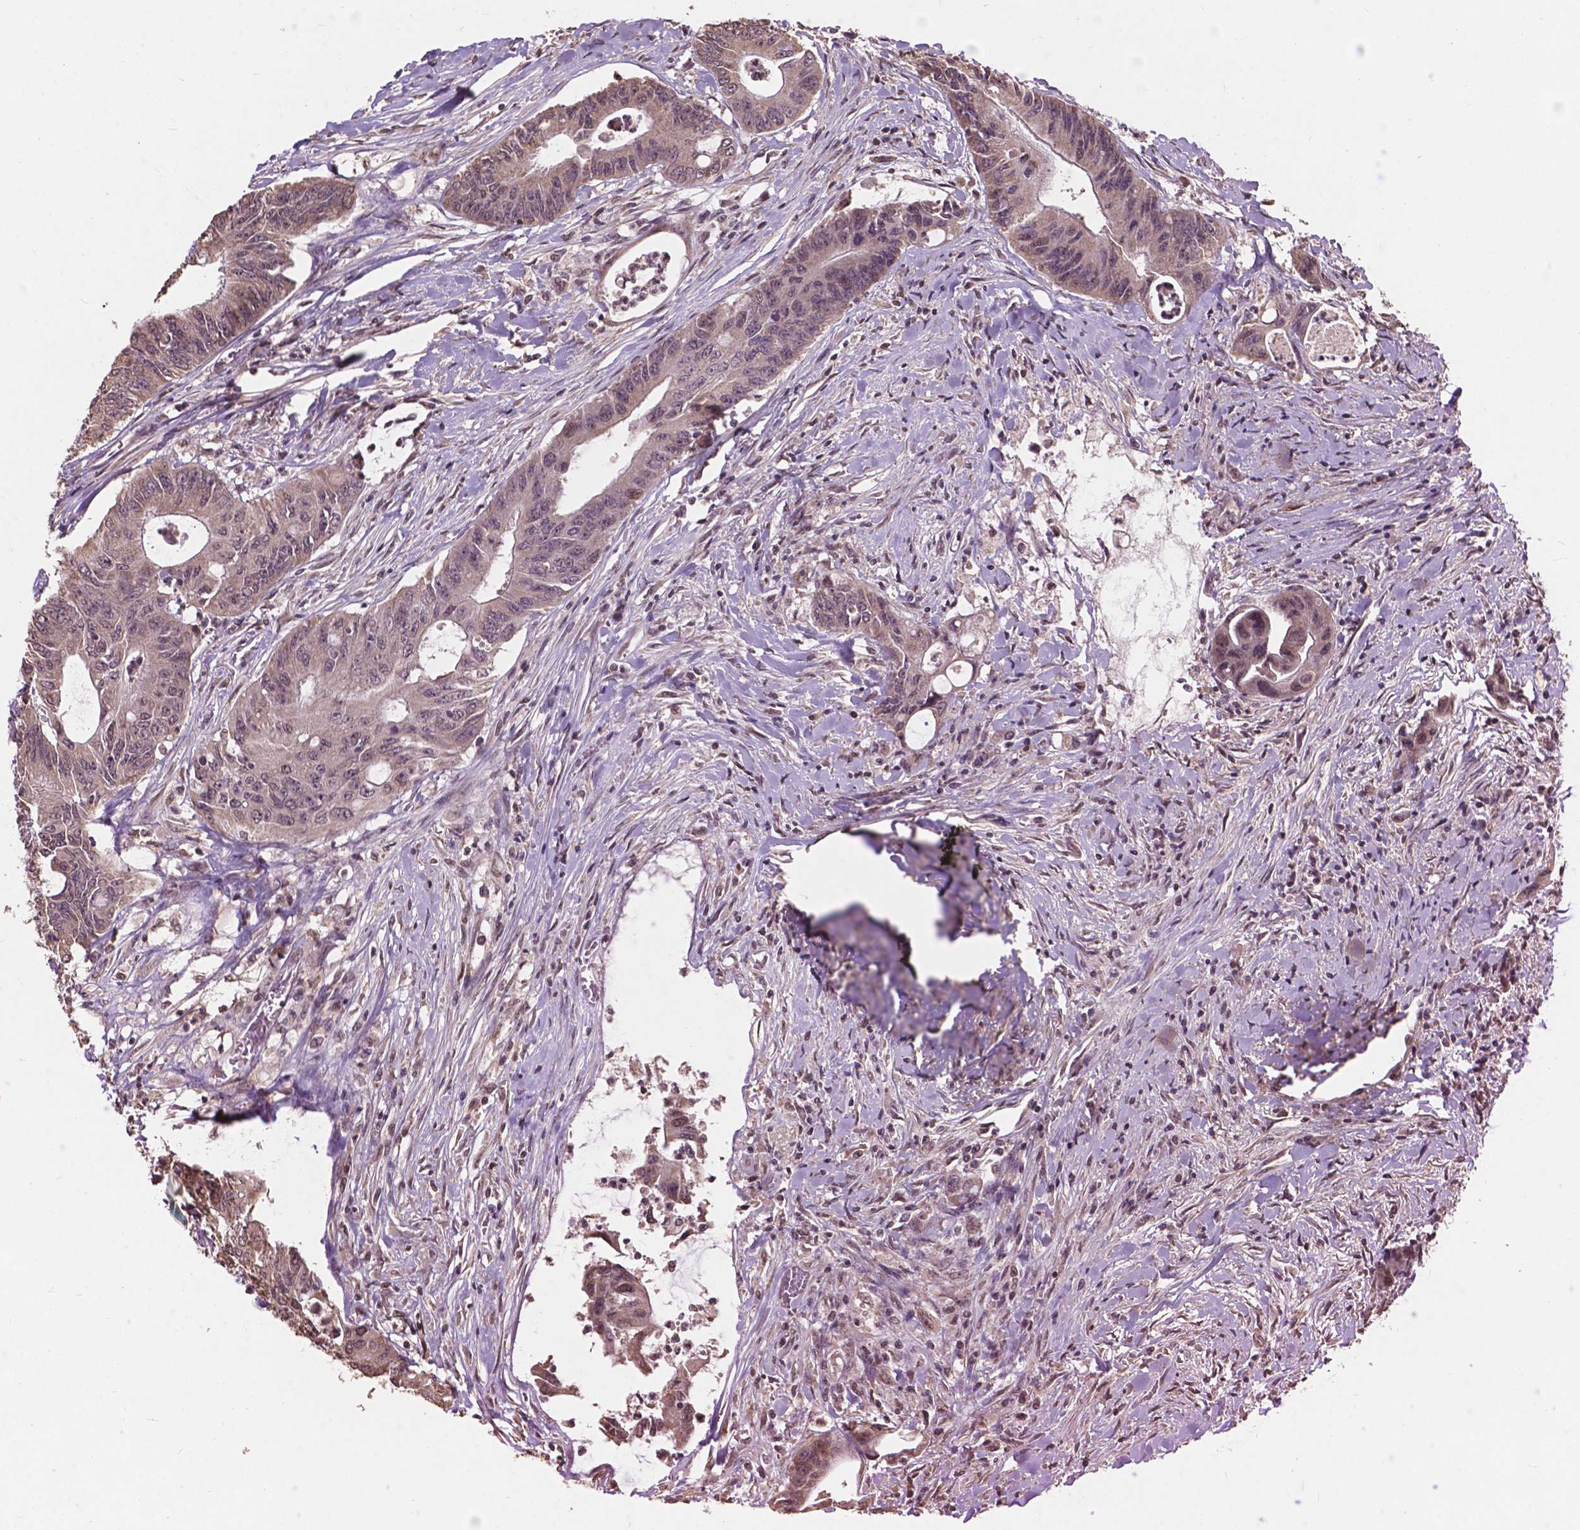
{"staining": {"intensity": "weak", "quantity": "<25%", "location": "cytoplasmic/membranous"}, "tissue": "colorectal cancer", "cell_type": "Tumor cells", "image_type": "cancer", "snomed": [{"axis": "morphology", "description": "Adenocarcinoma, NOS"}, {"axis": "topography", "description": "Rectum"}], "caption": "Image shows no protein expression in tumor cells of colorectal cancer (adenocarcinoma) tissue.", "gene": "GLRA2", "patient": {"sex": "male", "age": 59}}